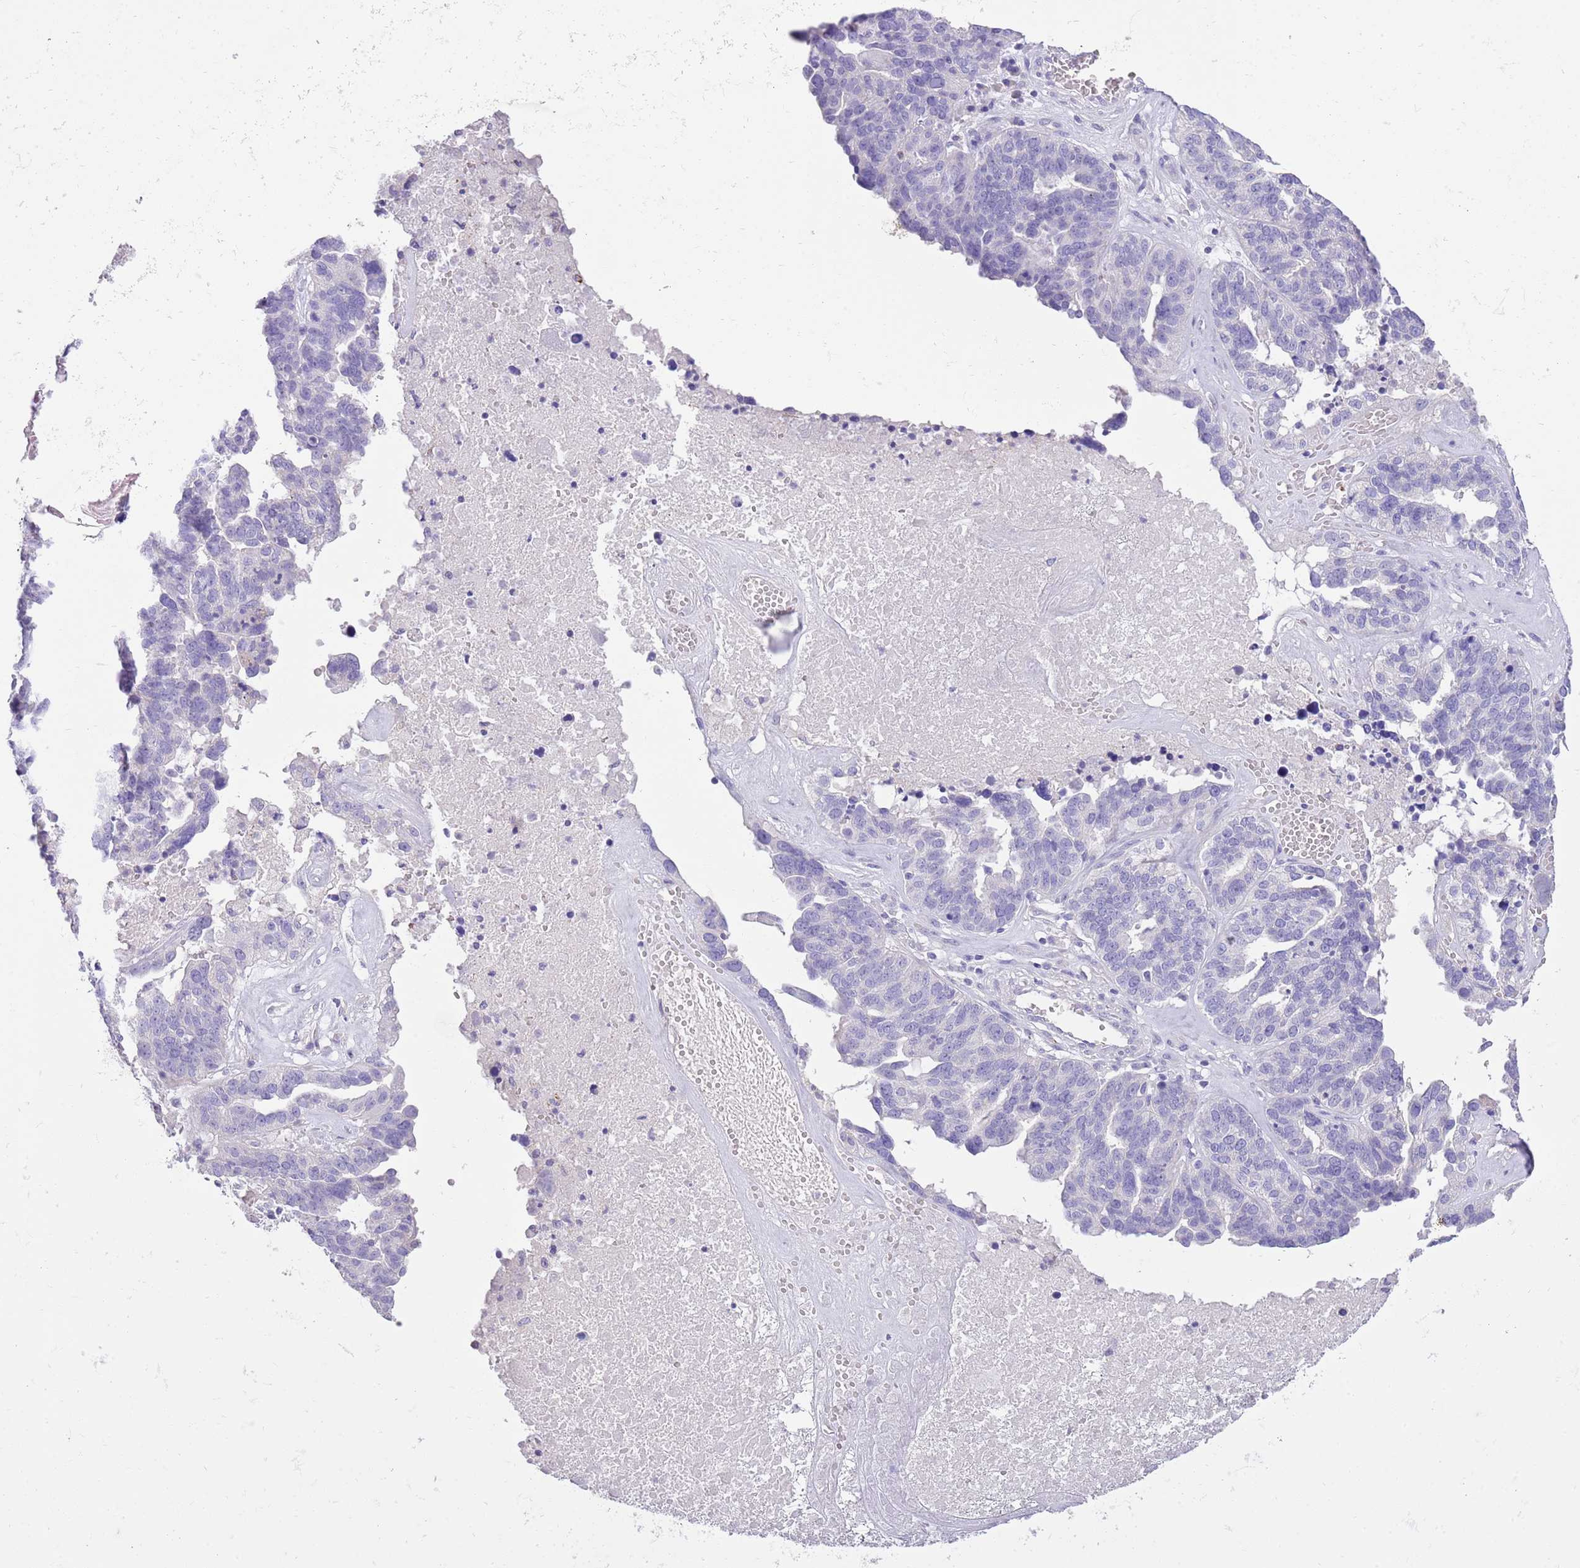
{"staining": {"intensity": "negative", "quantity": "none", "location": "none"}, "tissue": "ovarian cancer", "cell_type": "Tumor cells", "image_type": "cancer", "snomed": [{"axis": "morphology", "description": "Cystadenocarcinoma, serous, NOS"}, {"axis": "topography", "description": "Ovary"}], "caption": "IHC image of neoplastic tissue: human ovarian cancer stained with DAB demonstrates no significant protein expression in tumor cells.", "gene": "SFTPA1", "patient": {"sex": "female", "age": 59}}